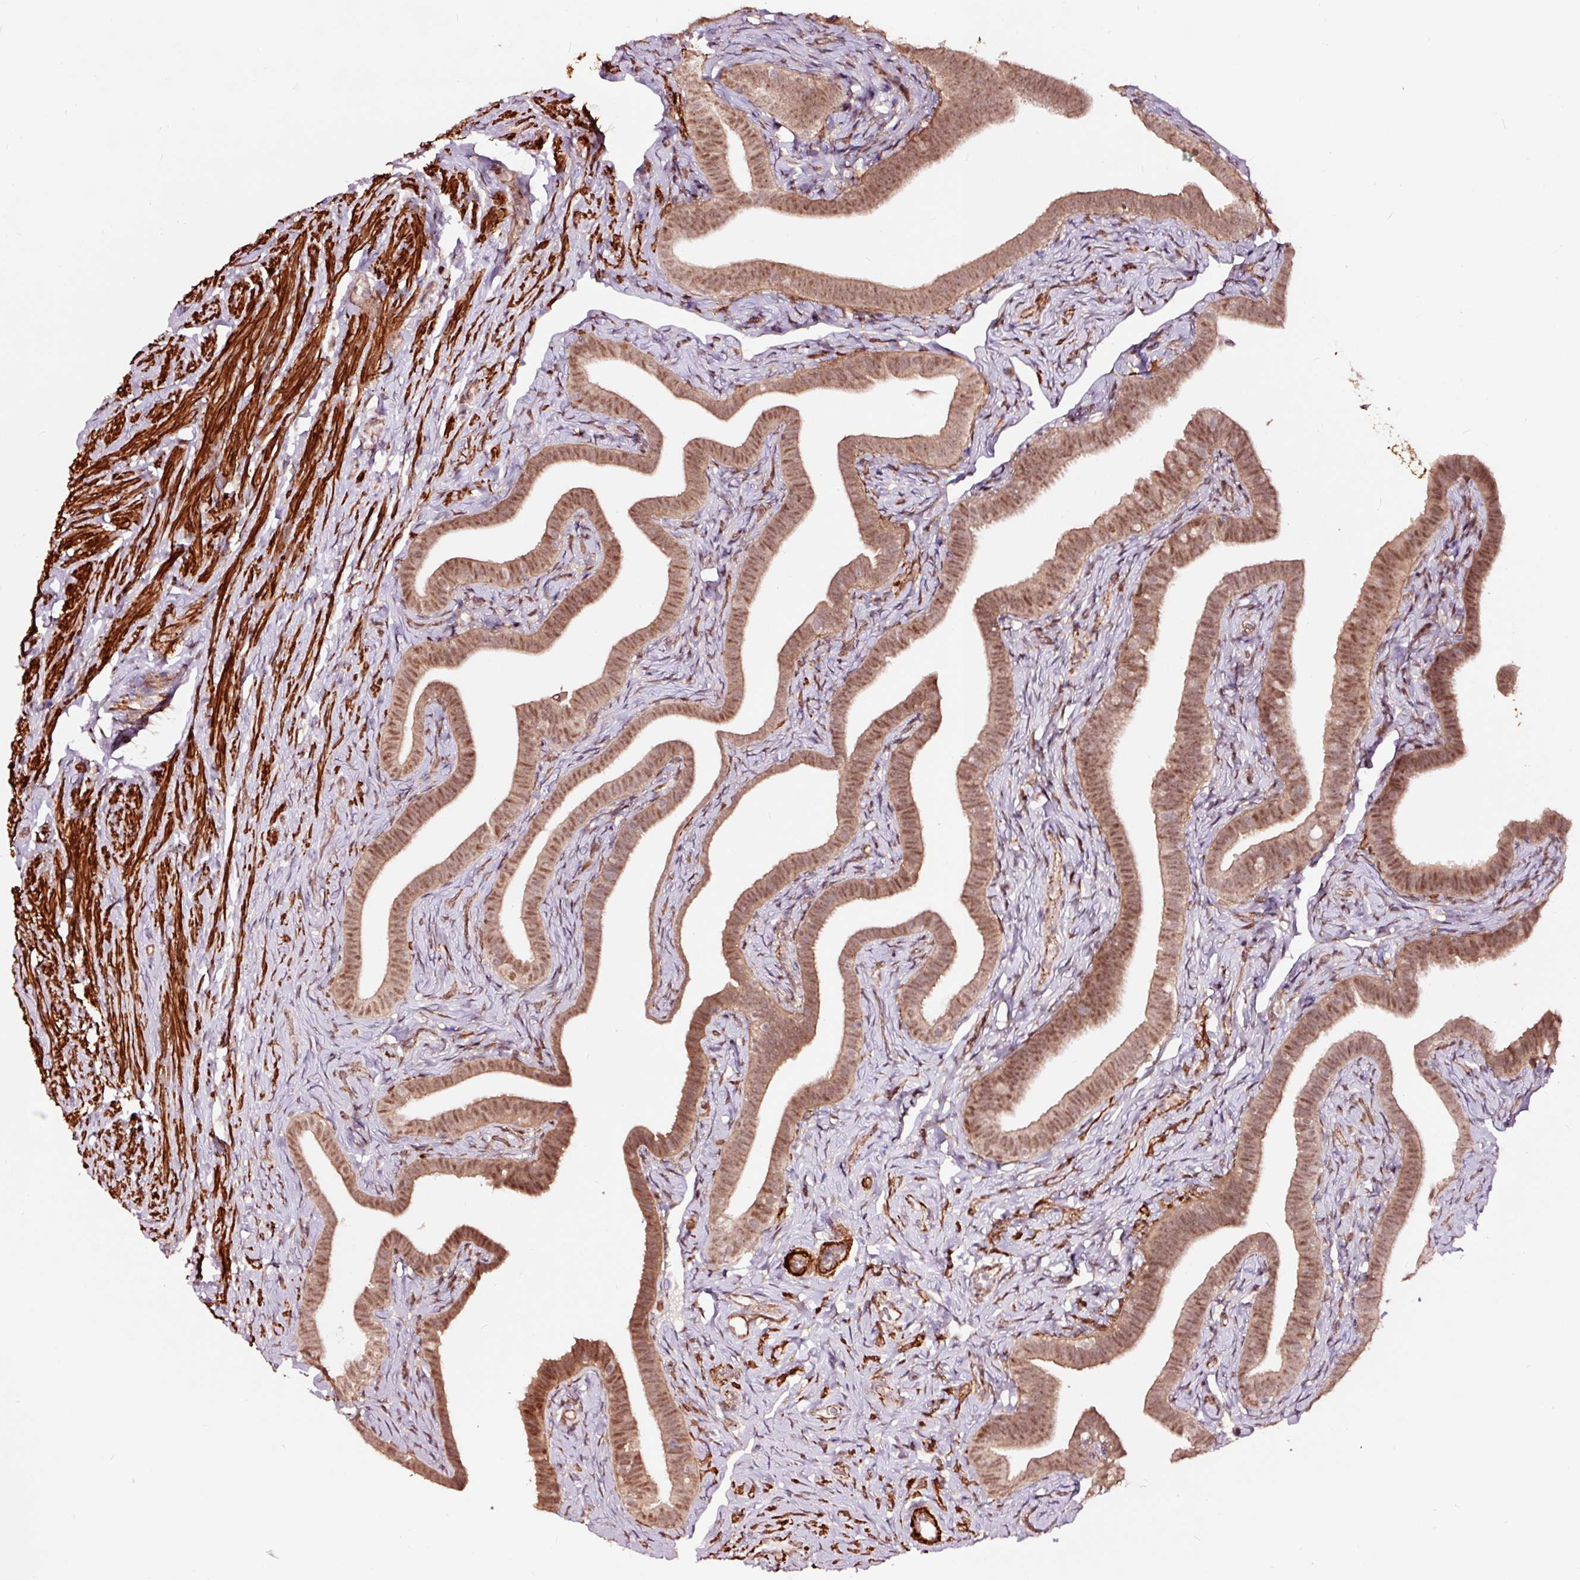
{"staining": {"intensity": "moderate", "quantity": ">75%", "location": "cytoplasmic/membranous,nuclear"}, "tissue": "fallopian tube", "cell_type": "Glandular cells", "image_type": "normal", "snomed": [{"axis": "morphology", "description": "Normal tissue, NOS"}, {"axis": "topography", "description": "Fallopian tube"}], "caption": "High-magnification brightfield microscopy of normal fallopian tube stained with DAB (brown) and counterstained with hematoxylin (blue). glandular cells exhibit moderate cytoplasmic/membranous,nuclear expression is appreciated in about>75% of cells.", "gene": "TPM1", "patient": {"sex": "female", "age": 69}}